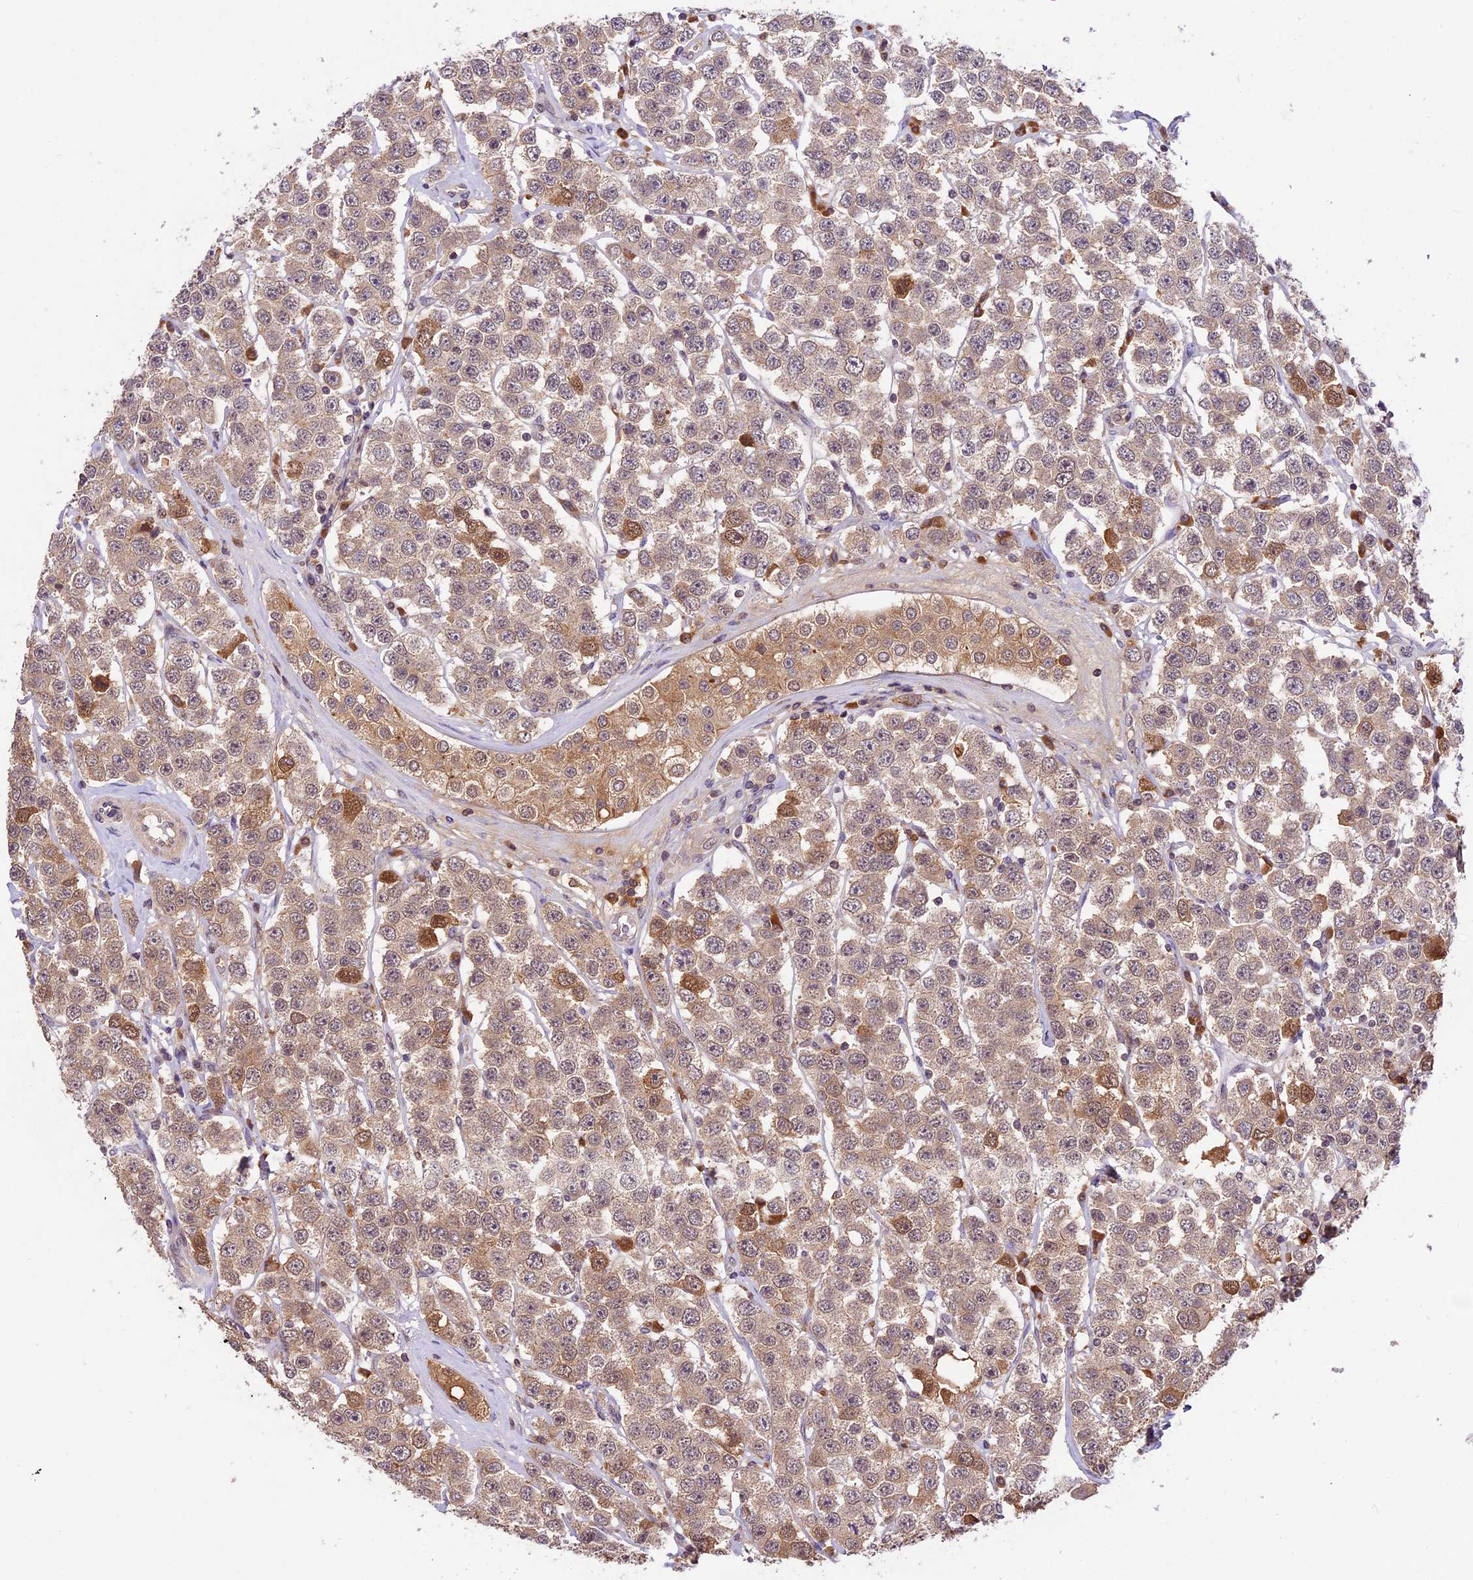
{"staining": {"intensity": "moderate", "quantity": "25%-75%", "location": "cytoplasmic/membranous,nuclear"}, "tissue": "testis cancer", "cell_type": "Tumor cells", "image_type": "cancer", "snomed": [{"axis": "morphology", "description": "Seminoma, NOS"}, {"axis": "topography", "description": "Testis"}], "caption": "Immunohistochemical staining of testis cancer (seminoma) demonstrates medium levels of moderate cytoplasmic/membranous and nuclear positivity in about 25%-75% of tumor cells.", "gene": "ATP10A", "patient": {"sex": "male", "age": 28}}